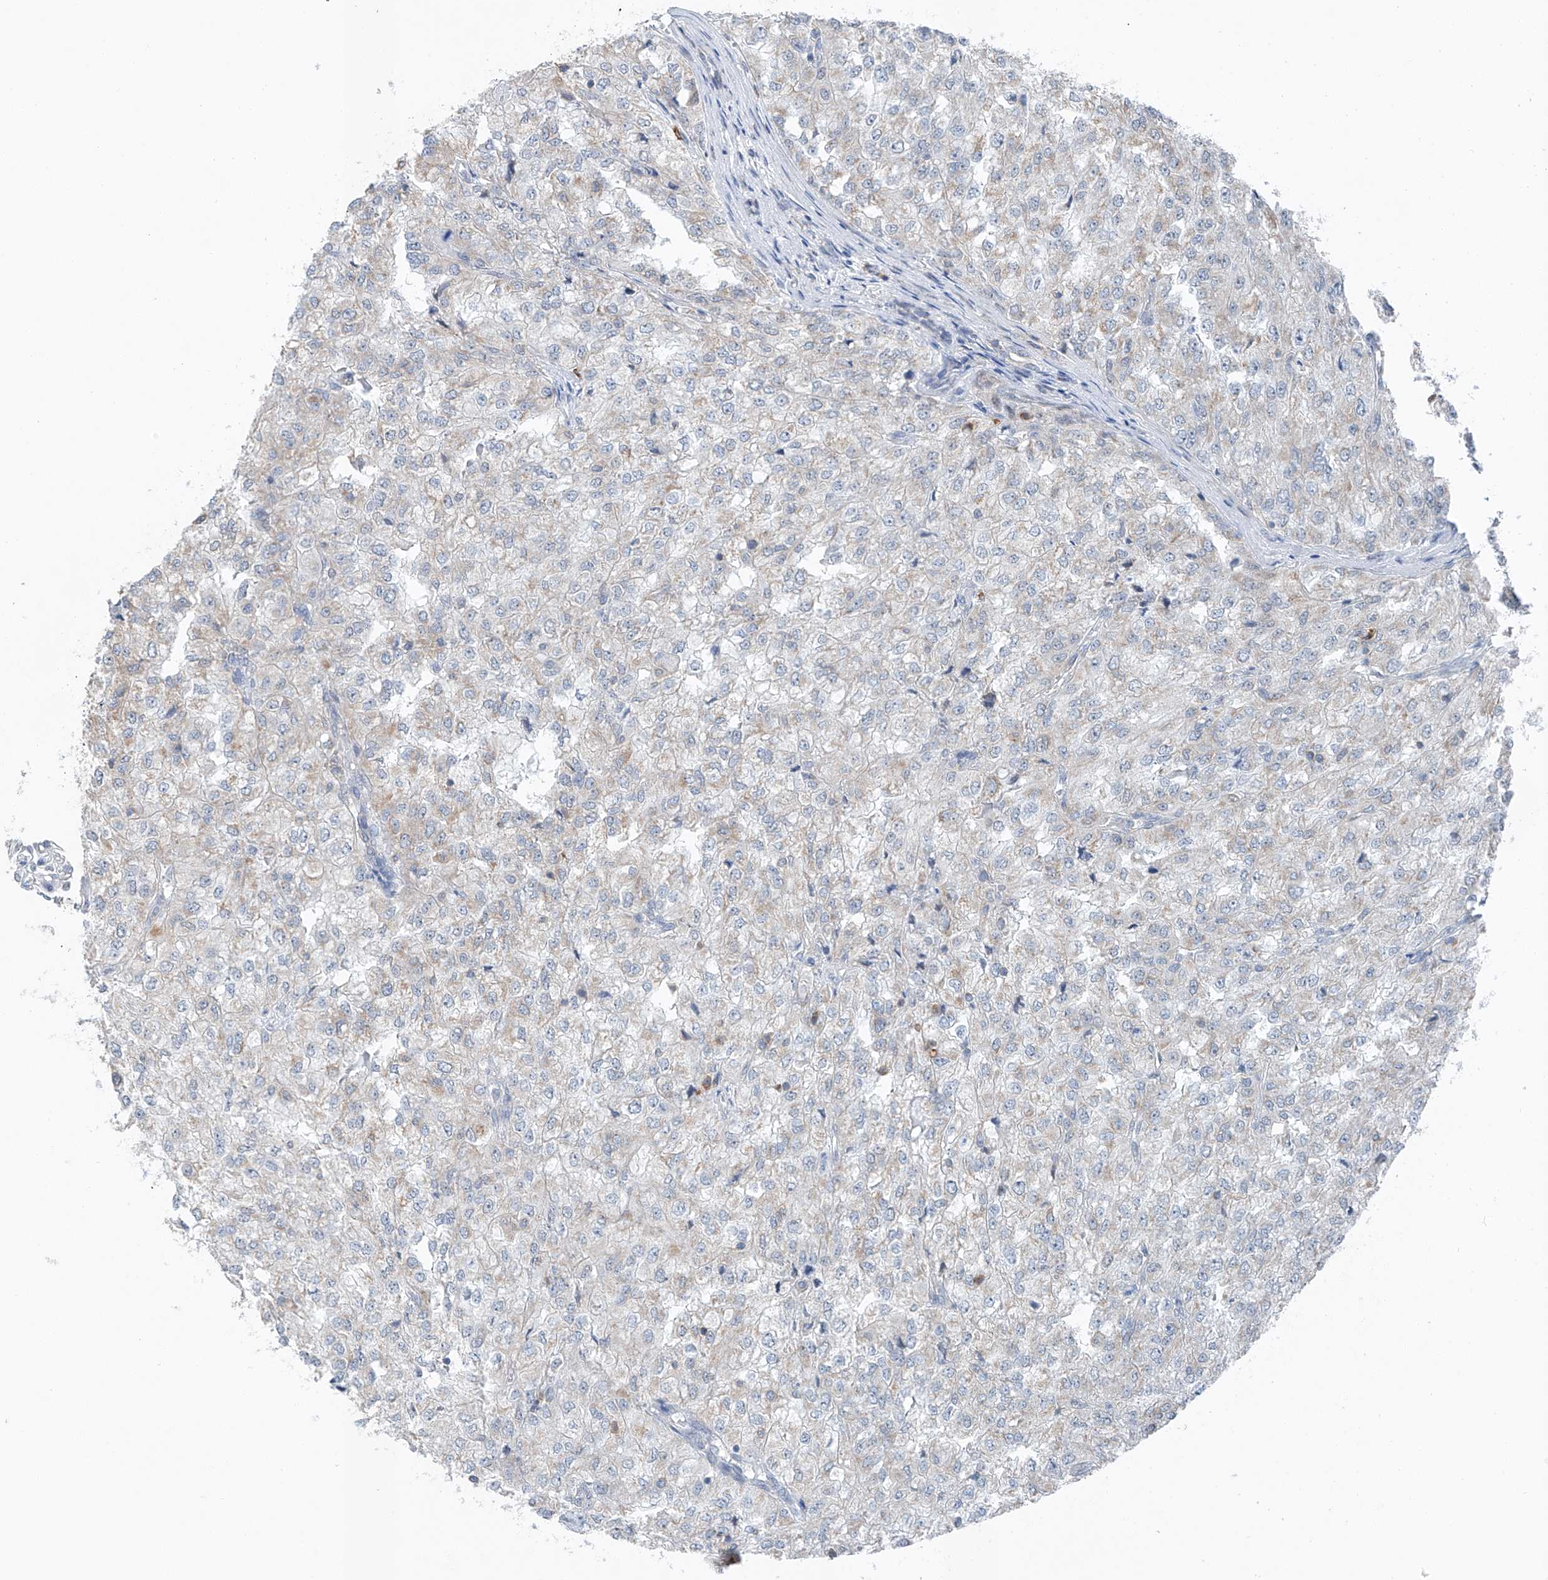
{"staining": {"intensity": "weak", "quantity": "<25%", "location": "cytoplasmic/membranous"}, "tissue": "renal cancer", "cell_type": "Tumor cells", "image_type": "cancer", "snomed": [{"axis": "morphology", "description": "Adenocarcinoma, NOS"}, {"axis": "topography", "description": "Kidney"}], "caption": "The IHC image has no significant expression in tumor cells of adenocarcinoma (renal) tissue.", "gene": "KLF15", "patient": {"sex": "female", "age": 54}}